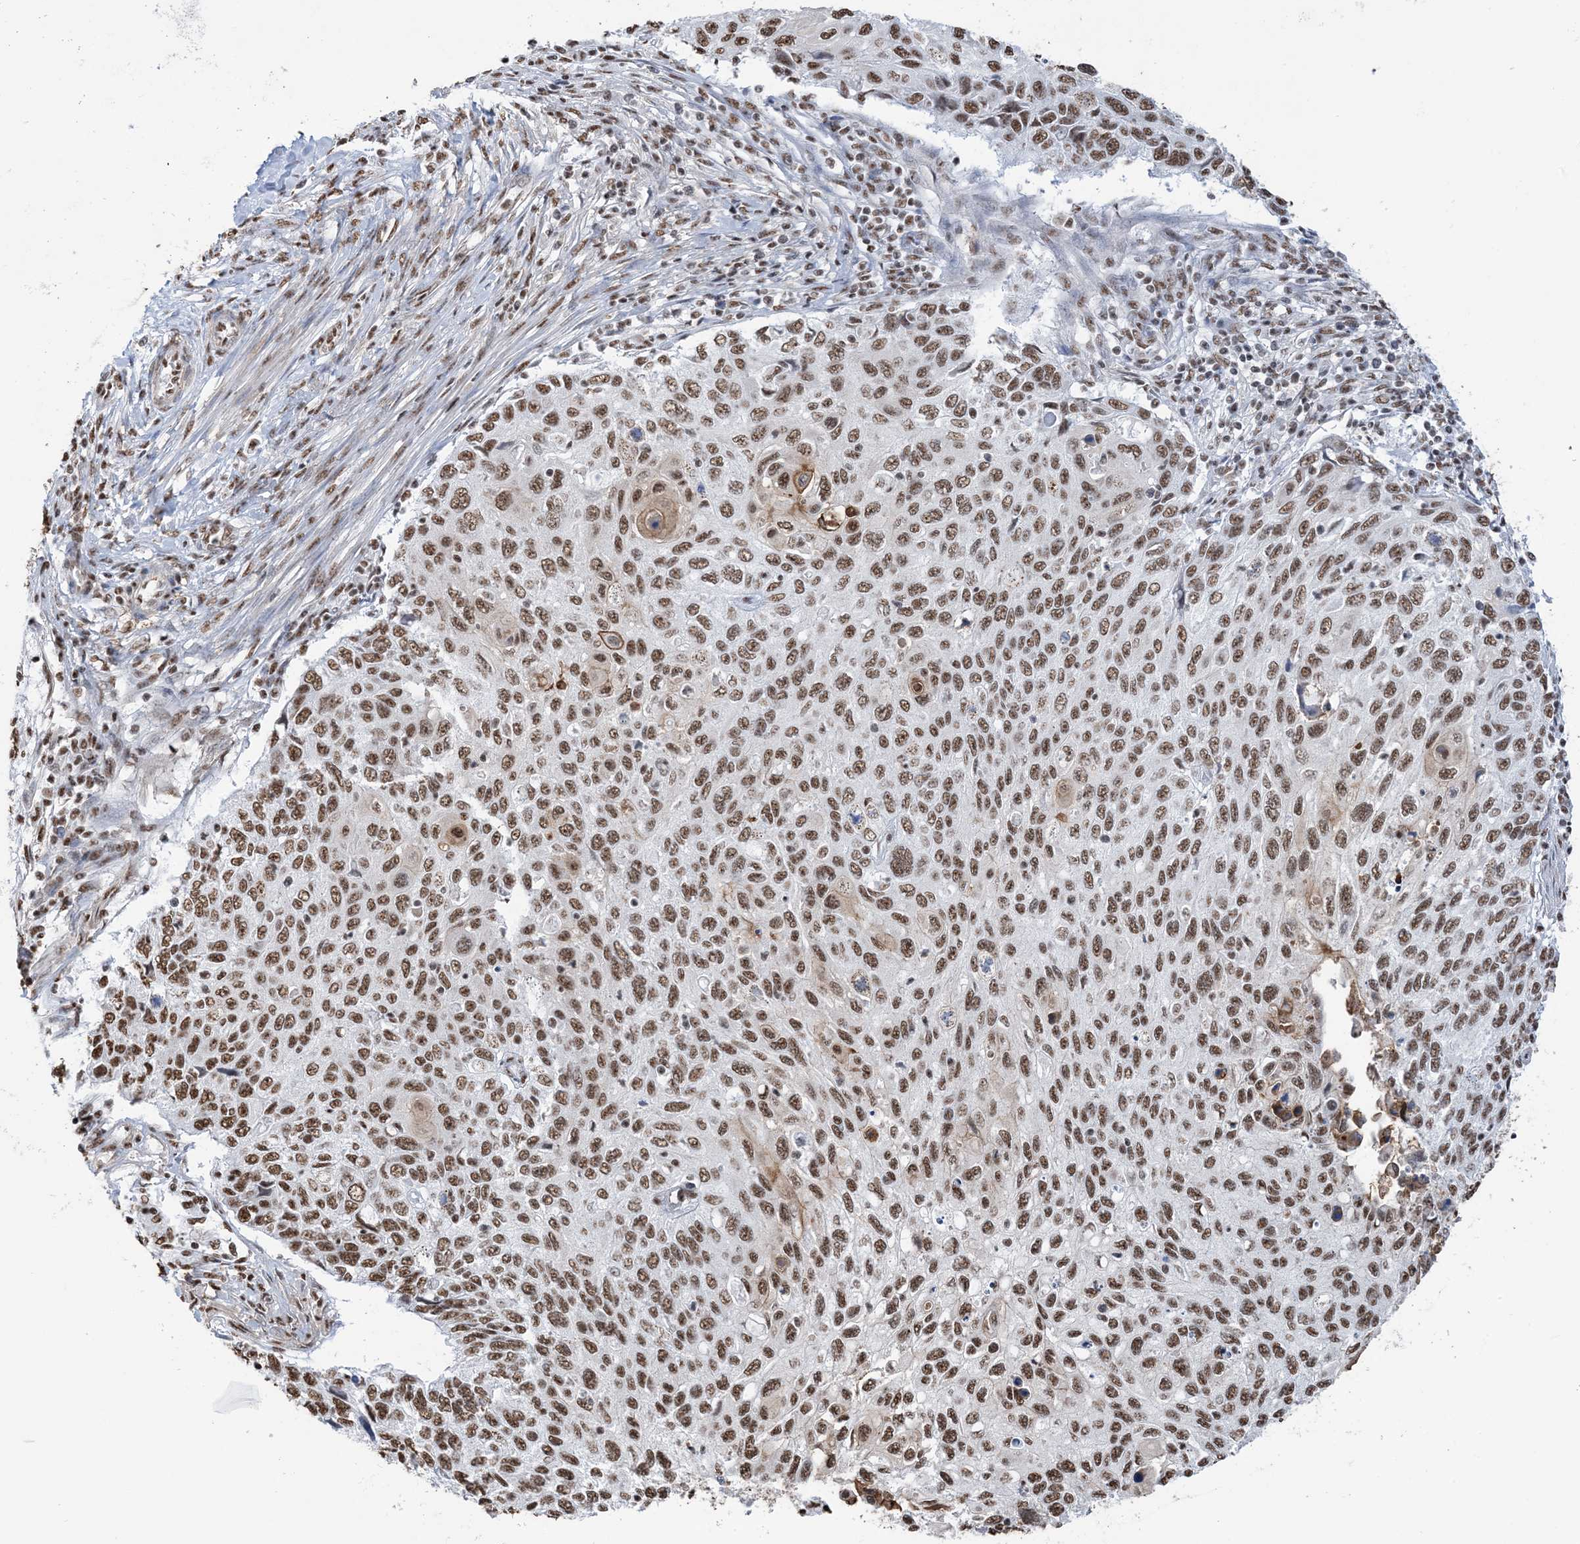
{"staining": {"intensity": "moderate", "quantity": ">75%", "location": "nuclear"}, "tissue": "cervical cancer", "cell_type": "Tumor cells", "image_type": "cancer", "snomed": [{"axis": "morphology", "description": "Squamous cell carcinoma, NOS"}, {"axis": "topography", "description": "Cervix"}], "caption": "The photomicrograph demonstrates immunohistochemical staining of cervical squamous cell carcinoma. There is moderate nuclear expression is appreciated in about >75% of tumor cells.", "gene": "ZNF792", "patient": {"sex": "female", "age": 70}}